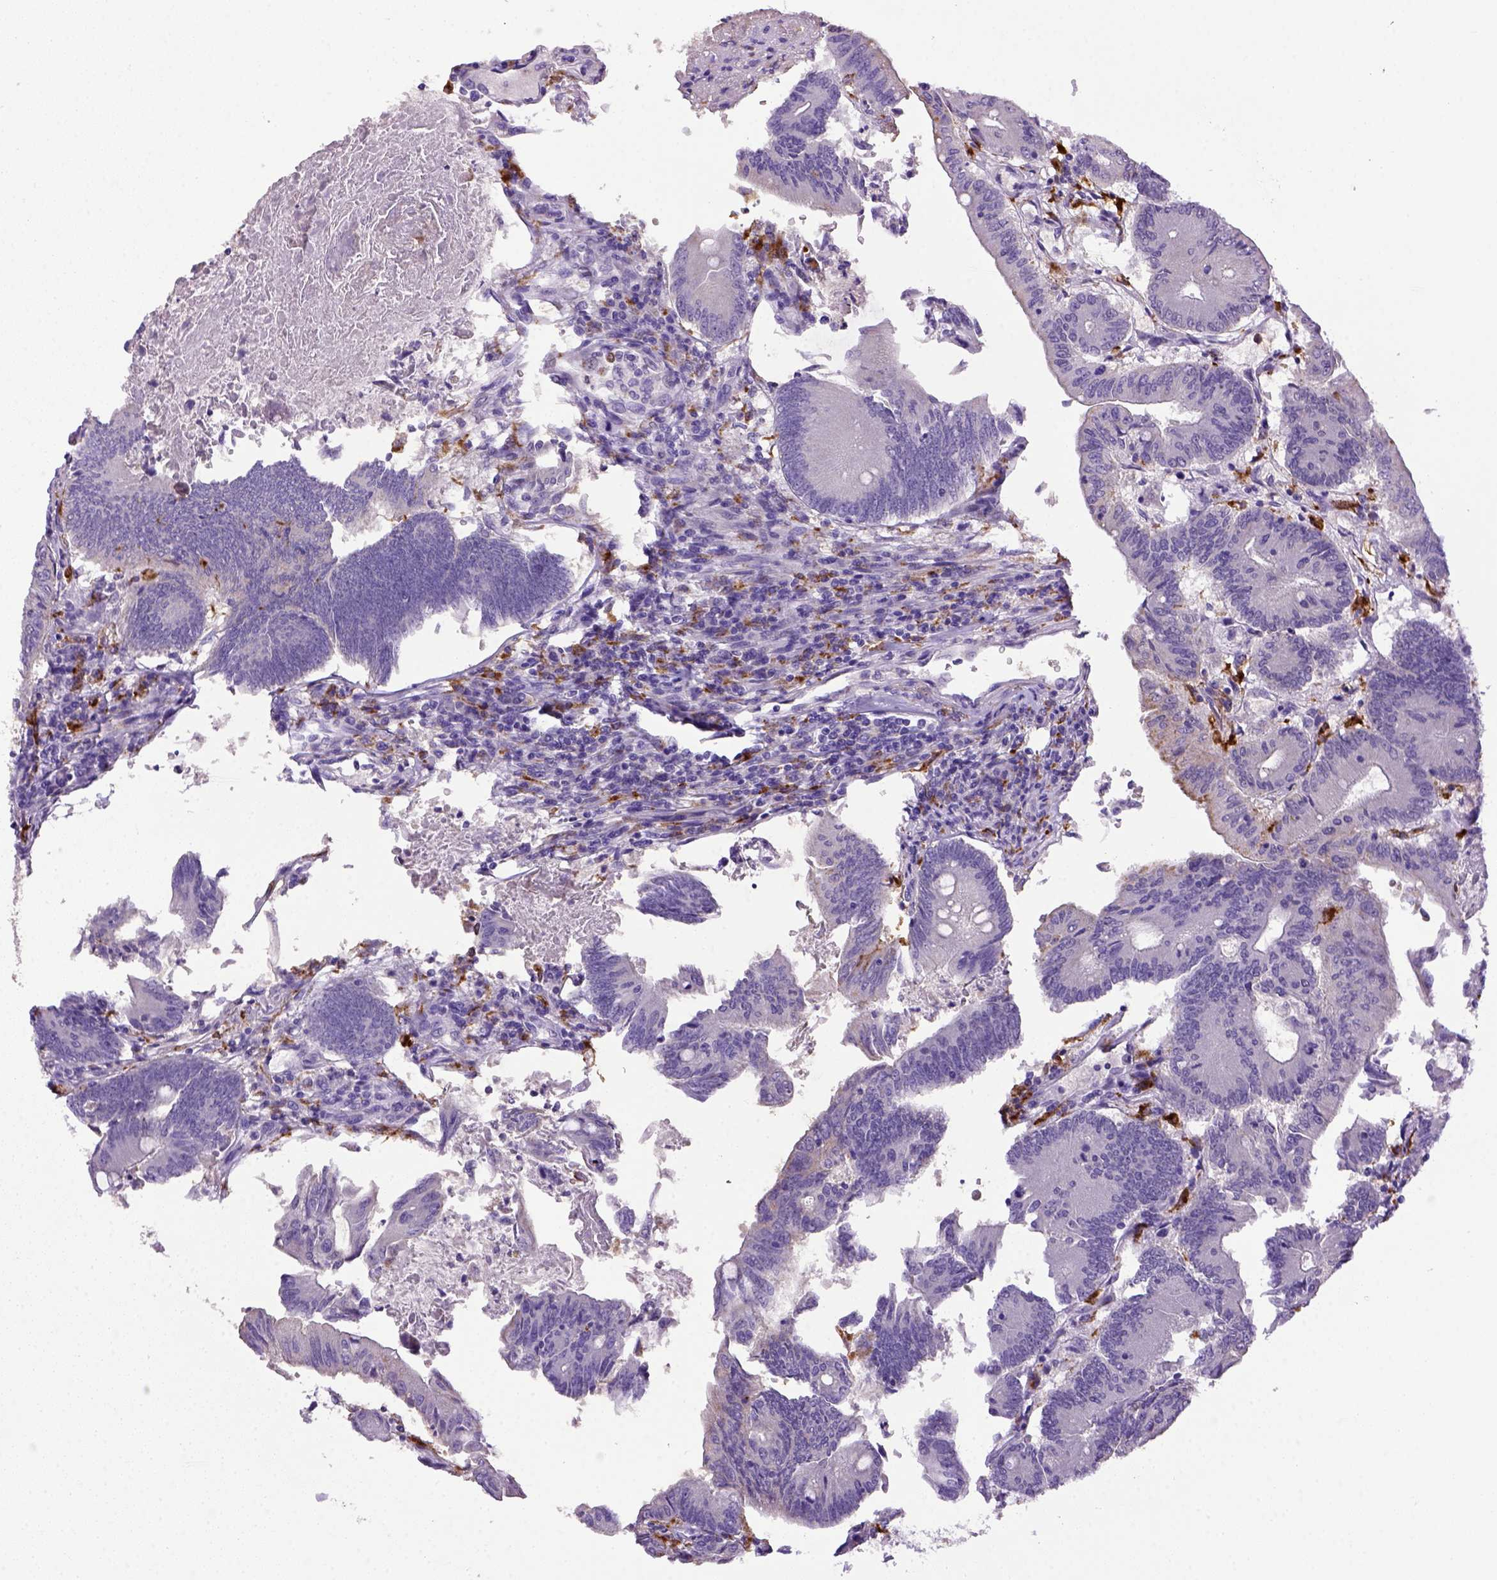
{"staining": {"intensity": "negative", "quantity": "none", "location": "none"}, "tissue": "colorectal cancer", "cell_type": "Tumor cells", "image_type": "cancer", "snomed": [{"axis": "morphology", "description": "Adenocarcinoma, NOS"}, {"axis": "topography", "description": "Colon"}], "caption": "IHC image of colorectal adenocarcinoma stained for a protein (brown), which exhibits no staining in tumor cells. (DAB (3,3'-diaminobenzidine) immunohistochemistry (IHC) visualized using brightfield microscopy, high magnification).", "gene": "CD68", "patient": {"sex": "female", "age": 70}}